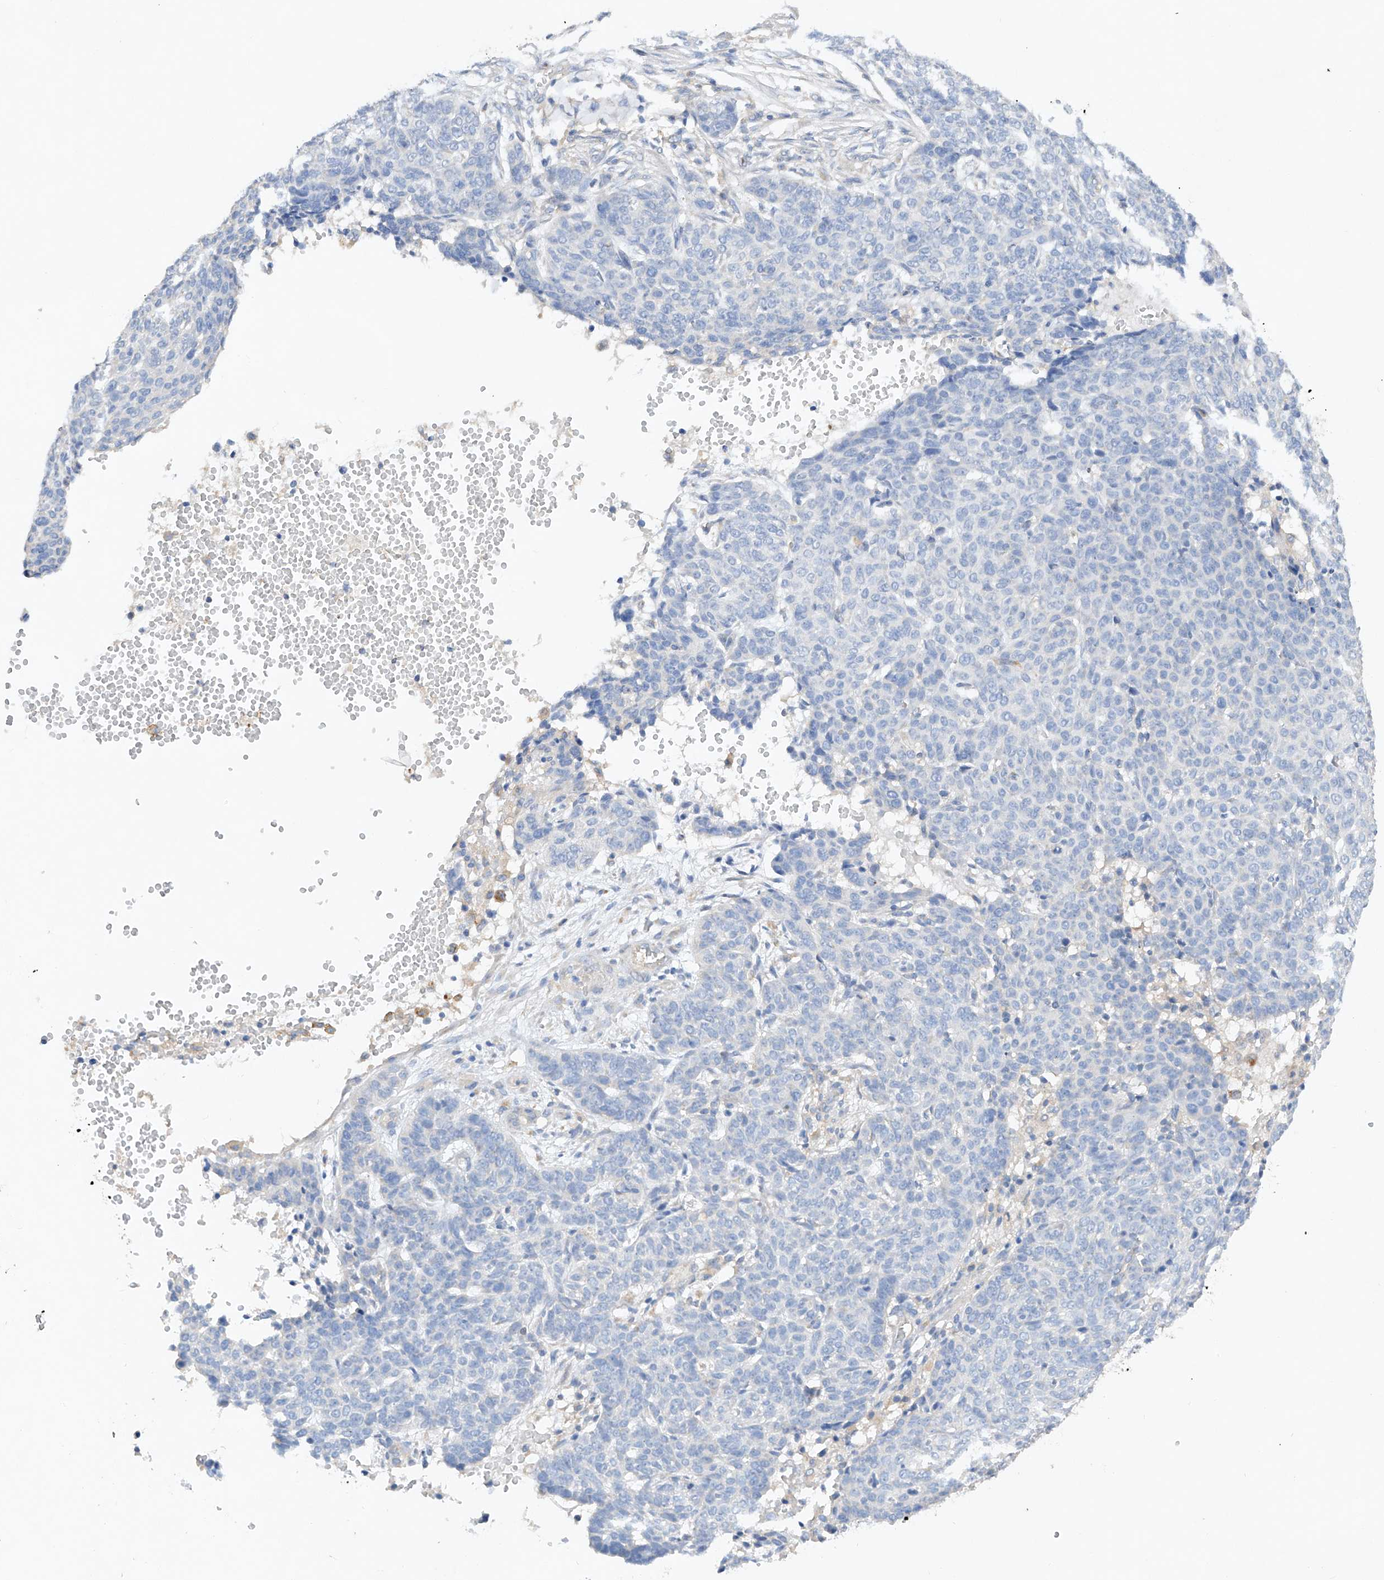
{"staining": {"intensity": "negative", "quantity": "none", "location": "none"}, "tissue": "skin cancer", "cell_type": "Tumor cells", "image_type": "cancer", "snomed": [{"axis": "morphology", "description": "Basal cell carcinoma"}, {"axis": "topography", "description": "Skin"}], "caption": "A high-resolution photomicrograph shows IHC staining of skin cancer (basal cell carcinoma), which shows no significant expression in tumor cells.", "gene": "AMD1", "patient": {"sex": "male", "age": 85}}